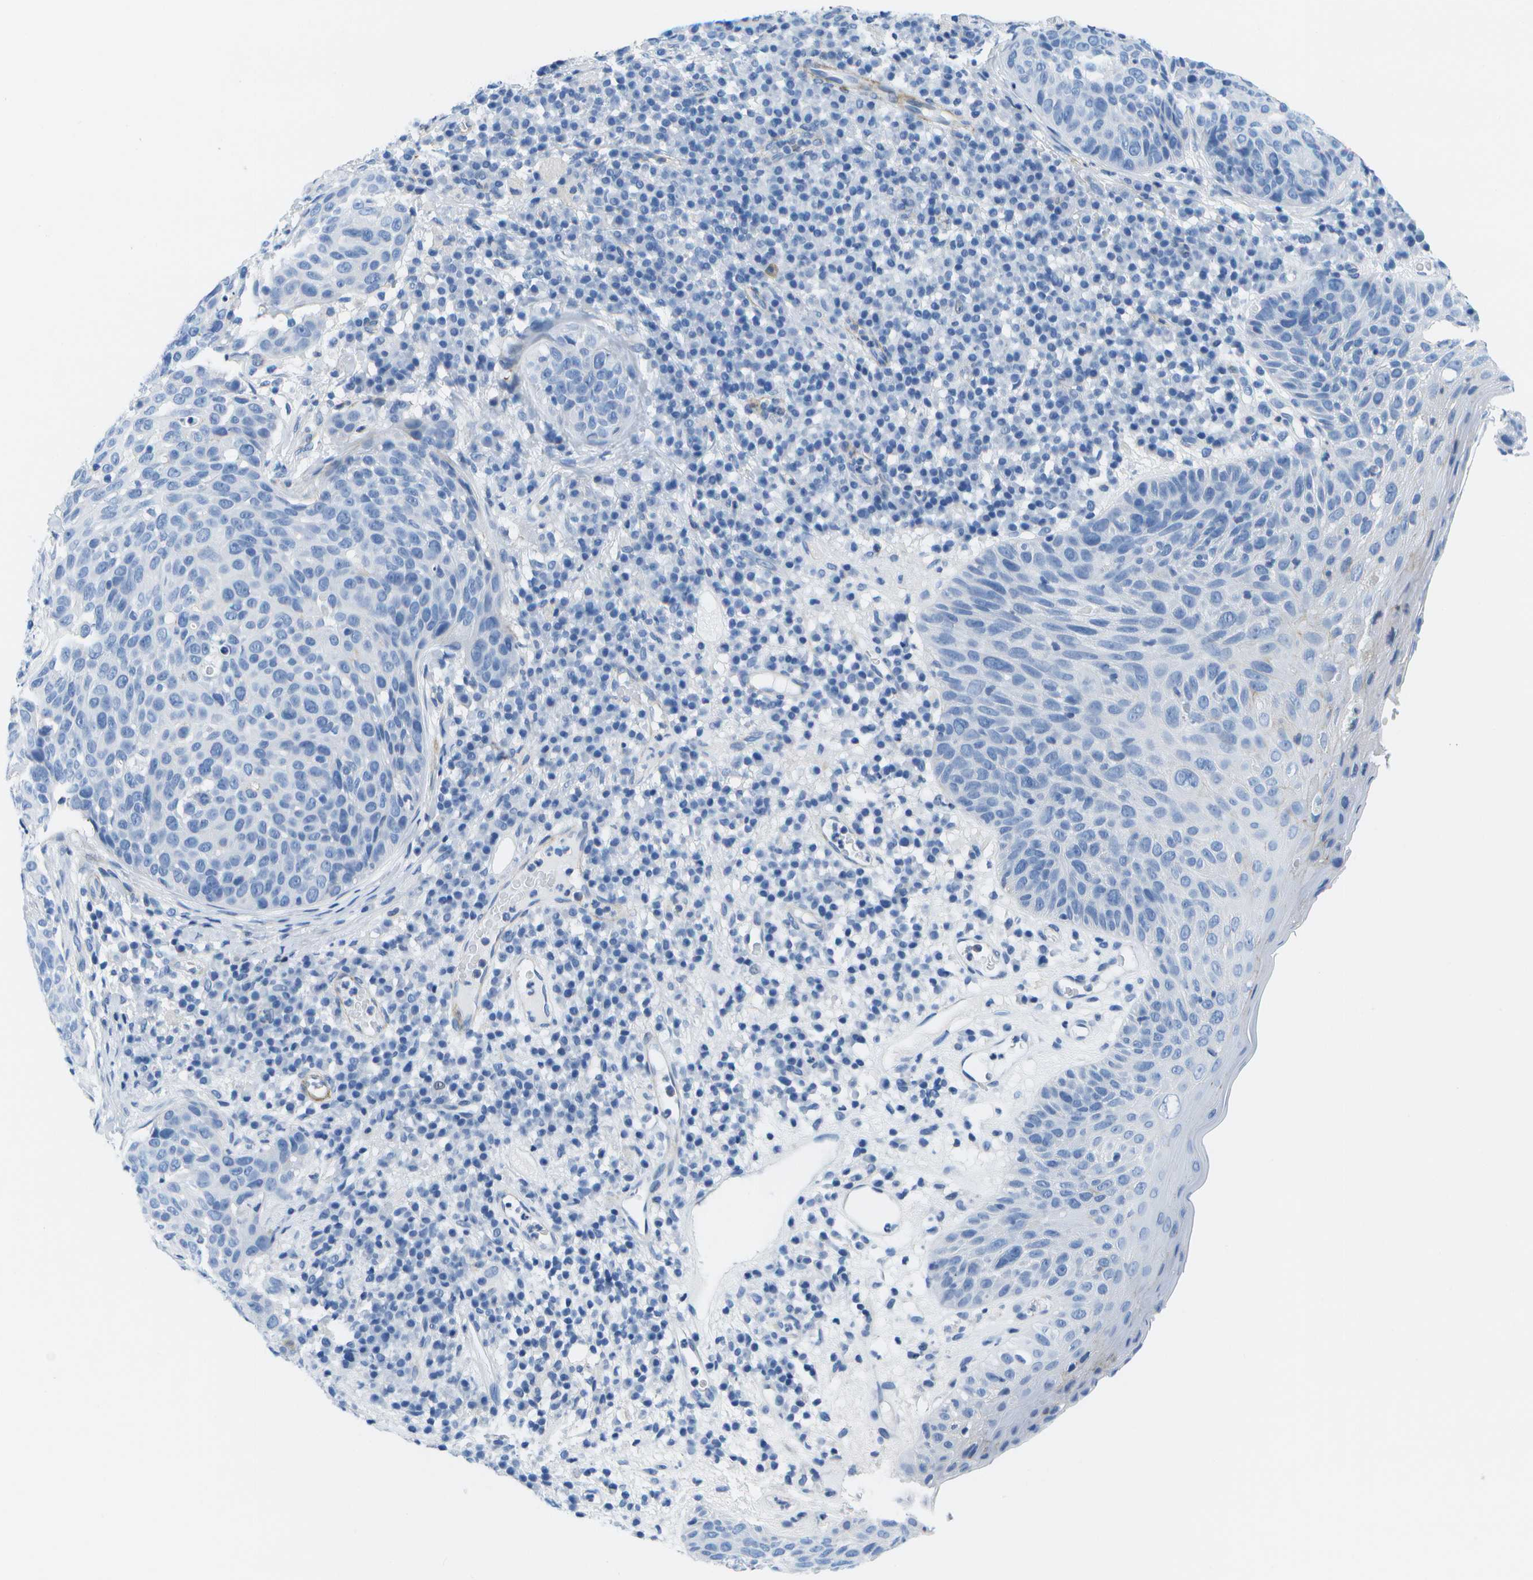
{"staining": {"intensity": "negative", "quantity": "none", "location": "none"}, "tissue": "skin cancer", "cell_type": "Tumor cells", "image_type": "cancer", "snomed": [{"axis": "morphology", "description": "Squamous cell carcinoma in situ, NOS"}, {"axis": "morphology", "description": "Squamous cell carcinoma, NOS"}, {"axis": "topography", "description": "Skin"}], "caption": "Immunohistochemistry (IHC) histopathology image of neoplastic tissue: human skin squamous cell carcinoma stained with DAB demonstrates no significant protein staining in tumor cells.", "gene": "ADGRG6", "patient": {"sex": "male", "age": 93}}